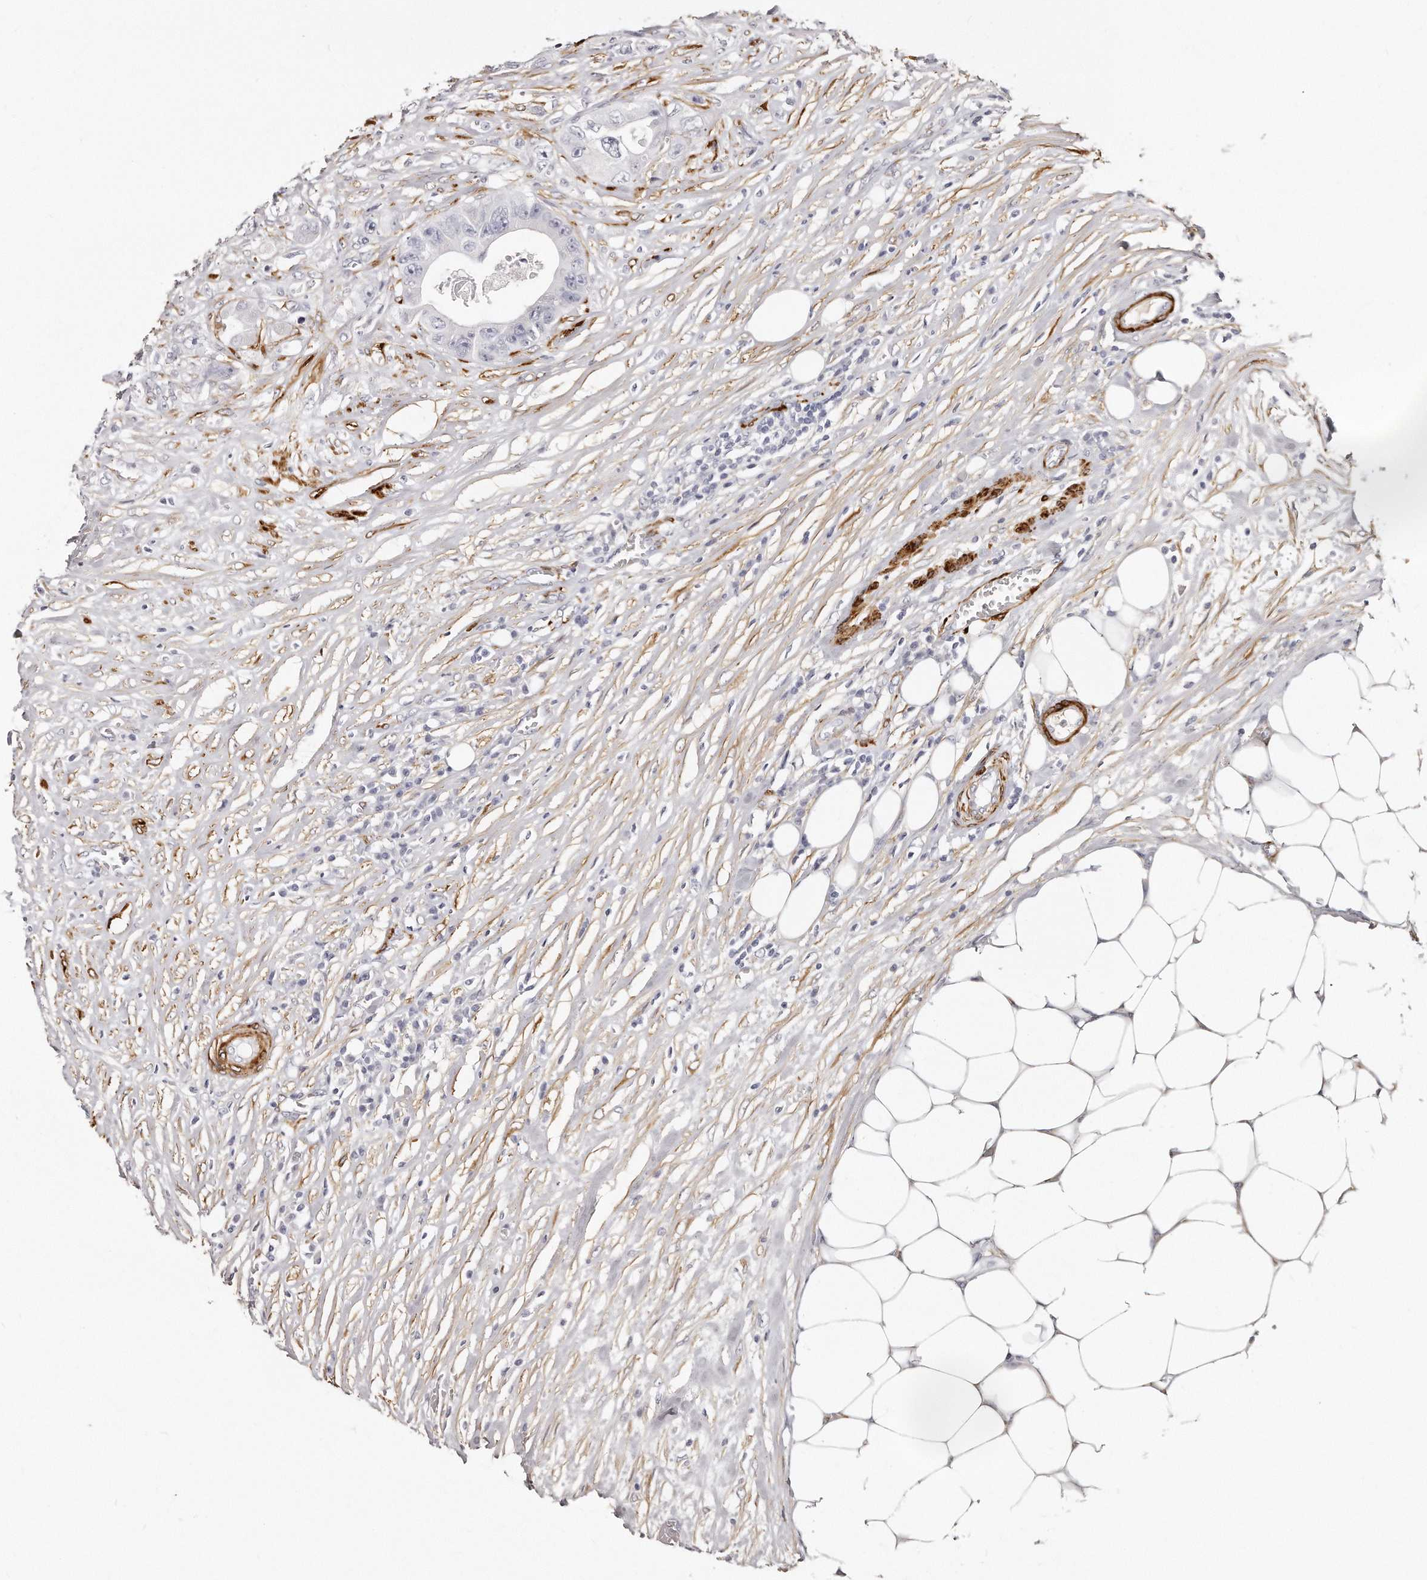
{"staining": {"intensity": "negative", "quantity": "none", "location": "none"}, "tissue": "colorectal cancer", "cell_type": "Tumor cells", "image_type": "cancer", "snomed": [{"axis": "morphology", "description": "Adenocarcinoma, NOS"}, {"axis": "topography", "description": "Colon"}], "caption": "DAB (3,3'-diaminobenzidine) immunohistochemical staining of colorectal cancer (adenocarcinoma) demonstrates no significant expression in tumor cells.", "gene": "LMOD1", "patient": {"sex": "female", "age": 46}}